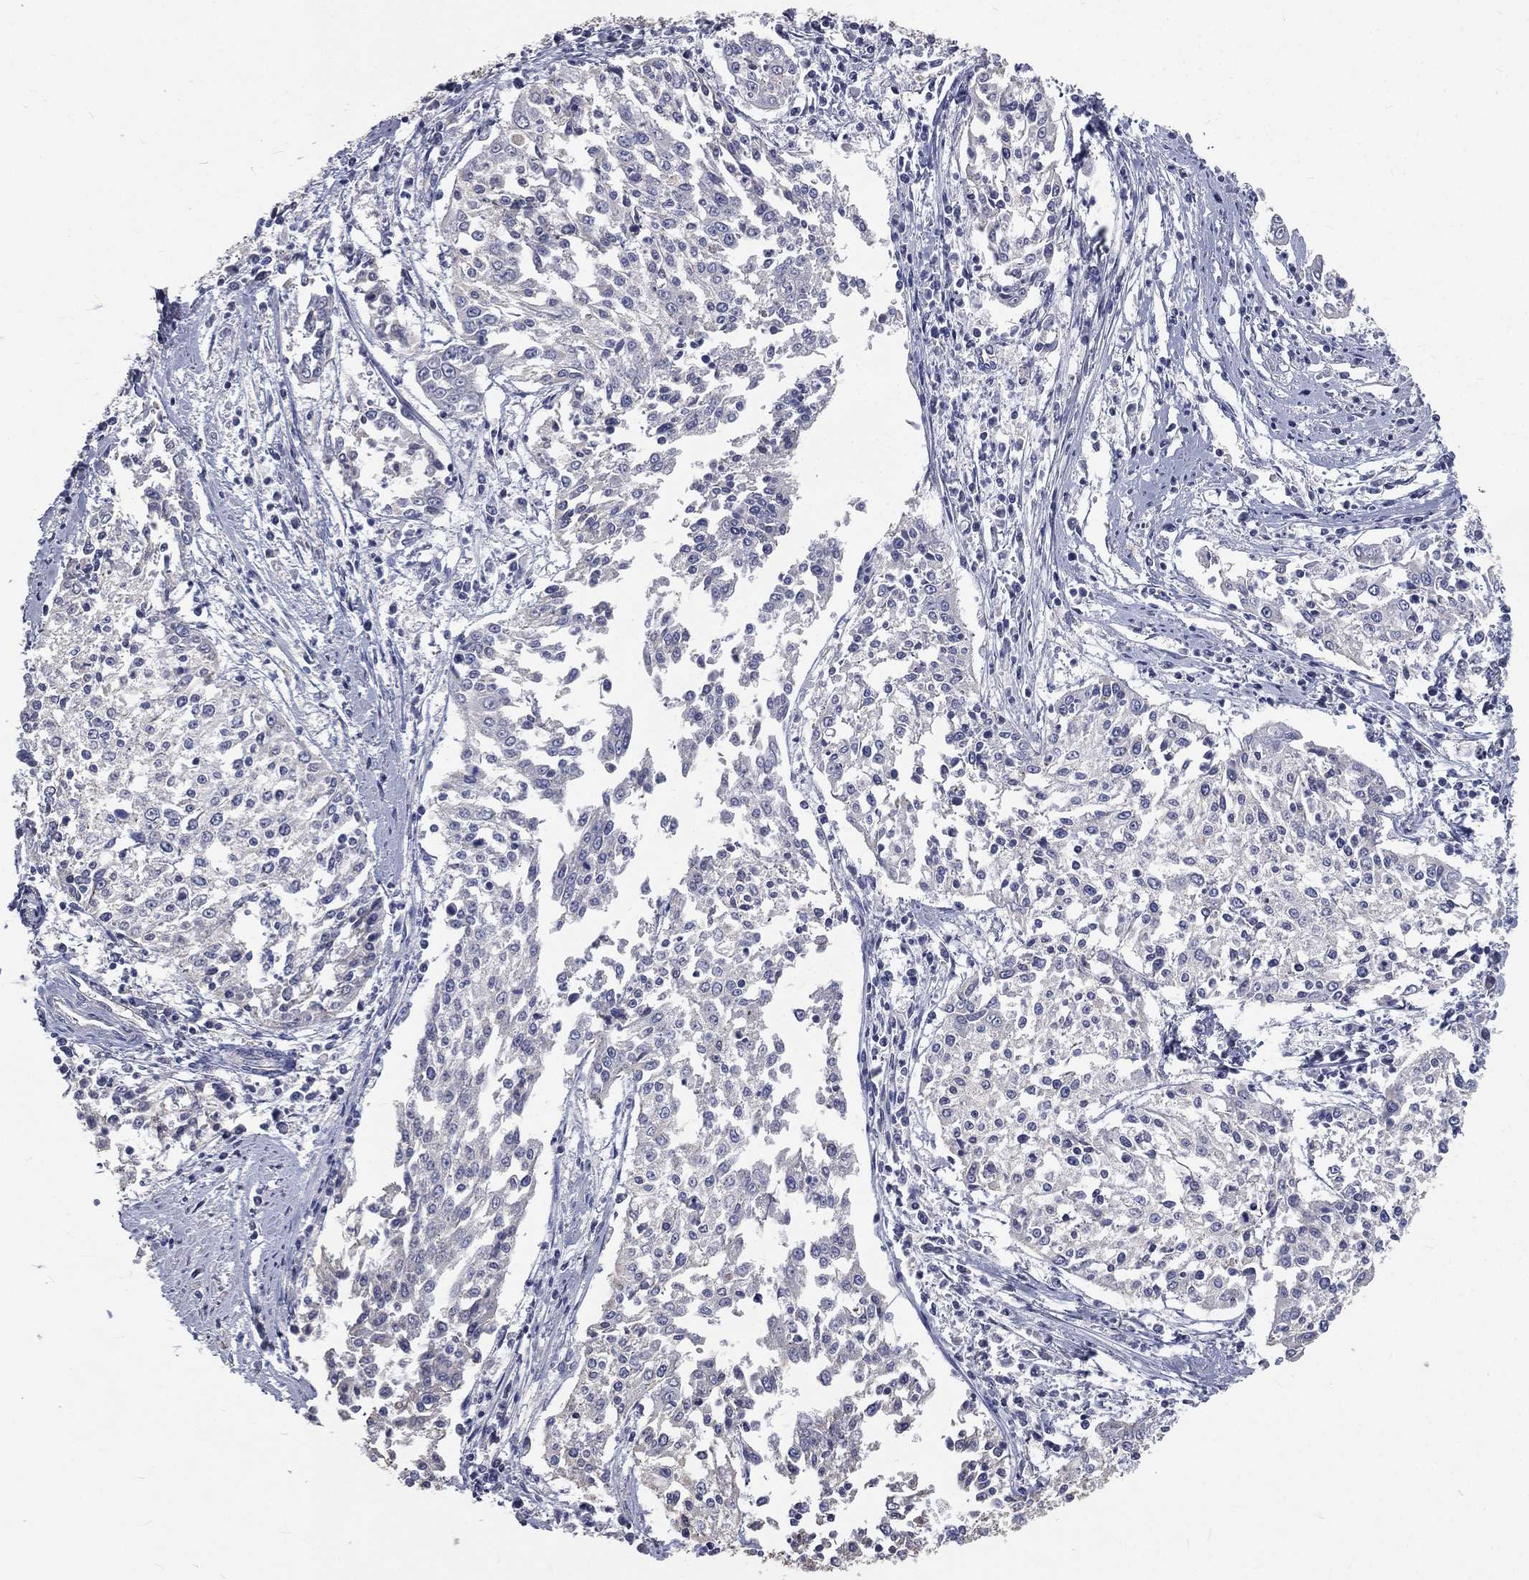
{"staining": {"intensity": "negative", "quantity": "none", "location": "none"}, "tissue": "cervical cancer", "cell_type": "Tumor cells", "image_type": "cancer", "snomed": [{"axis": "morphology", "description": "Squamous cell carcinoma, NOS"}, {"axis": "topography", "description": "Cervix"}], "caption": "Cervical cancer stained for a protein using immunohistochemistry shows no expression tumor cells.", "gene": "CROCC", "patient": {"sex": "female", "age": 41}}